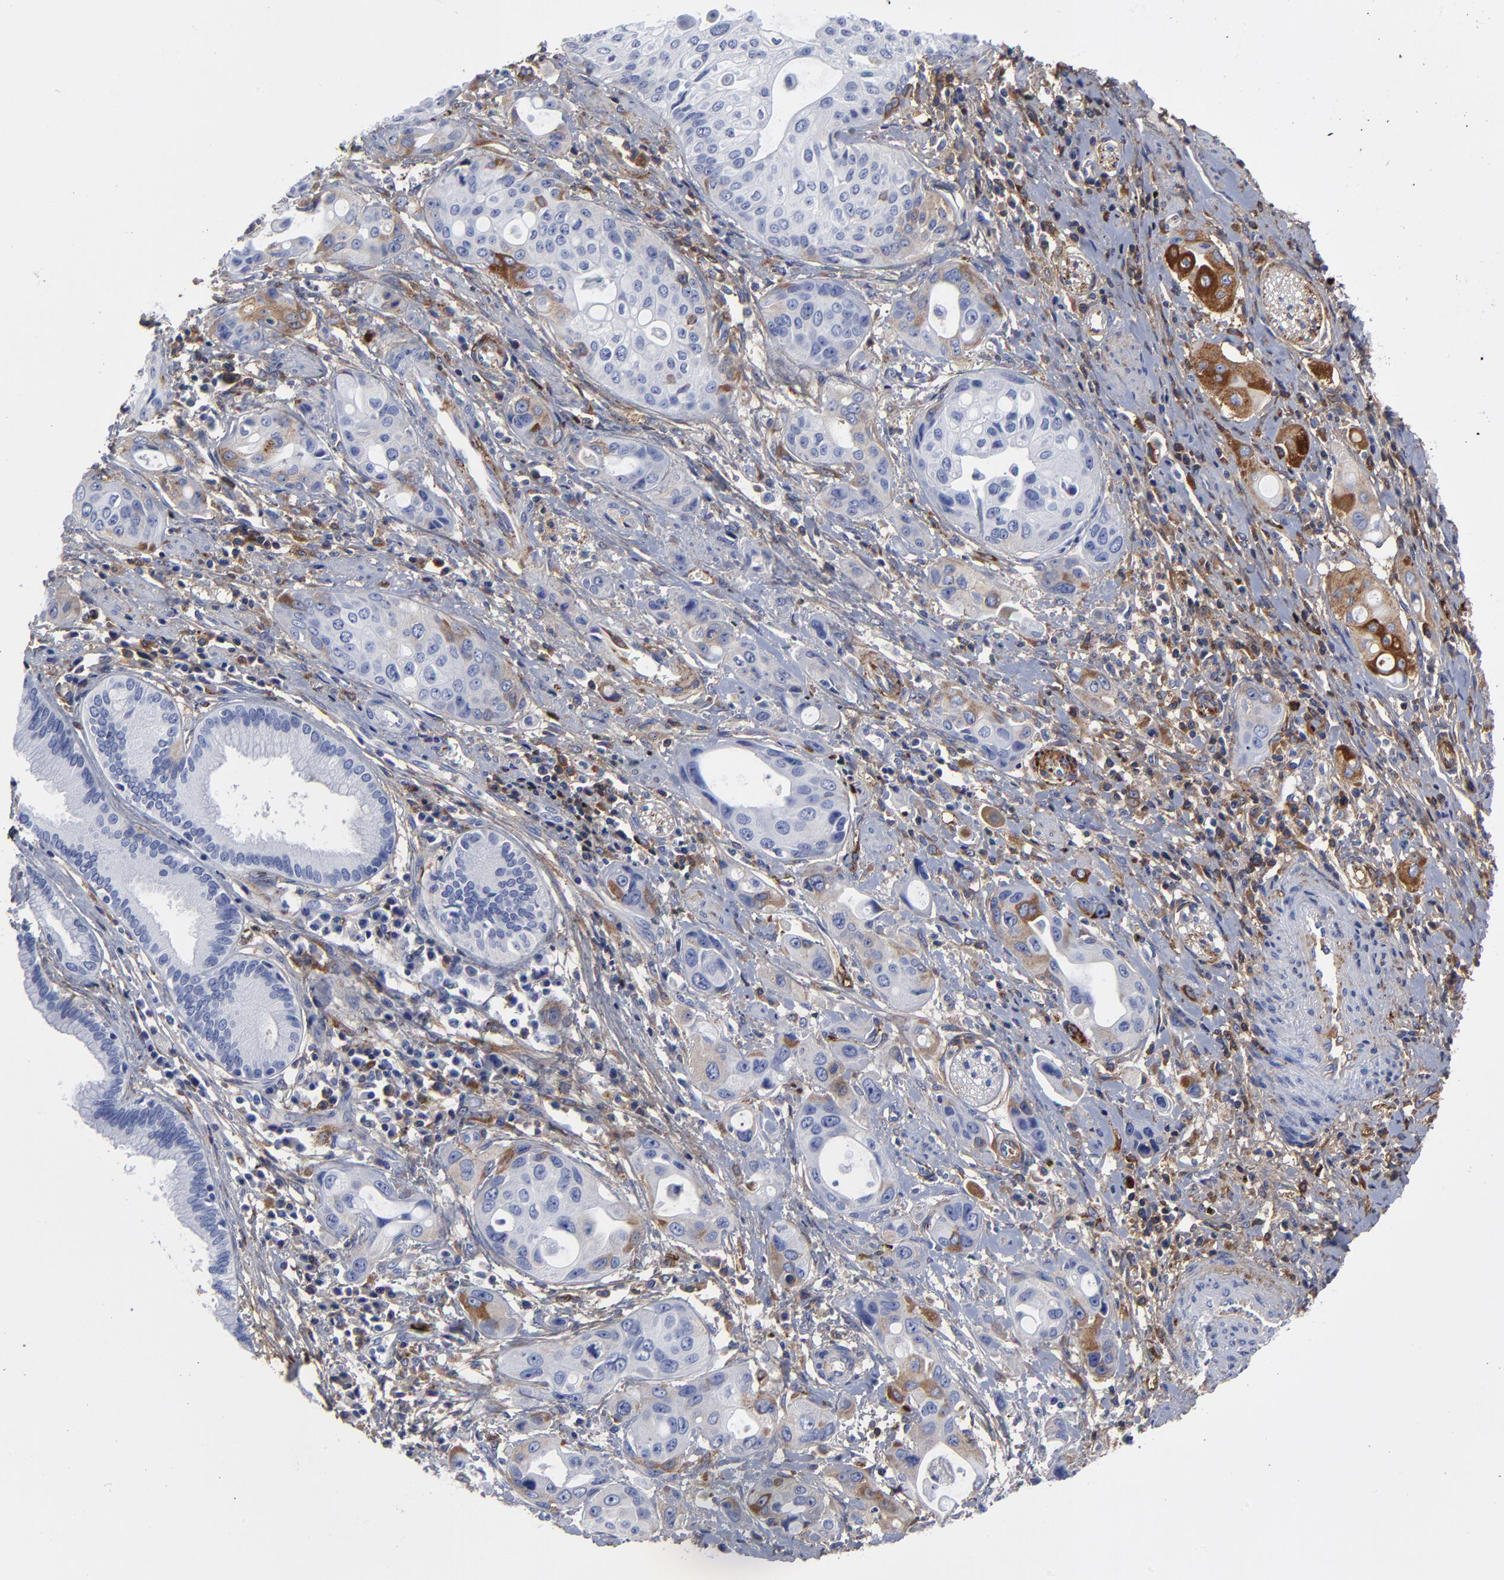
{"staining": {"intensity": "moderate", "quantity": "<25%", "location": "cytoplasmic/membranous"}, "tissue": "pancreatic cancer", "cell_type": "Tumor cells", "image_type": "cancer", "snomed": [{"axis": "morphology", "description": "Adenocarcinoma, NOS"}, {"axis": "topography", "description": "Pancreas"}], "caption": "Immunohistochemistry (DAB) staining of pancreatic cancer (adenocarcinoma) reveals moderate cytoplasmic/membranous protein staining in about <25% of tumor cells.", "gene": "DCN", "patient": {"sex": "female", "age": 60}}